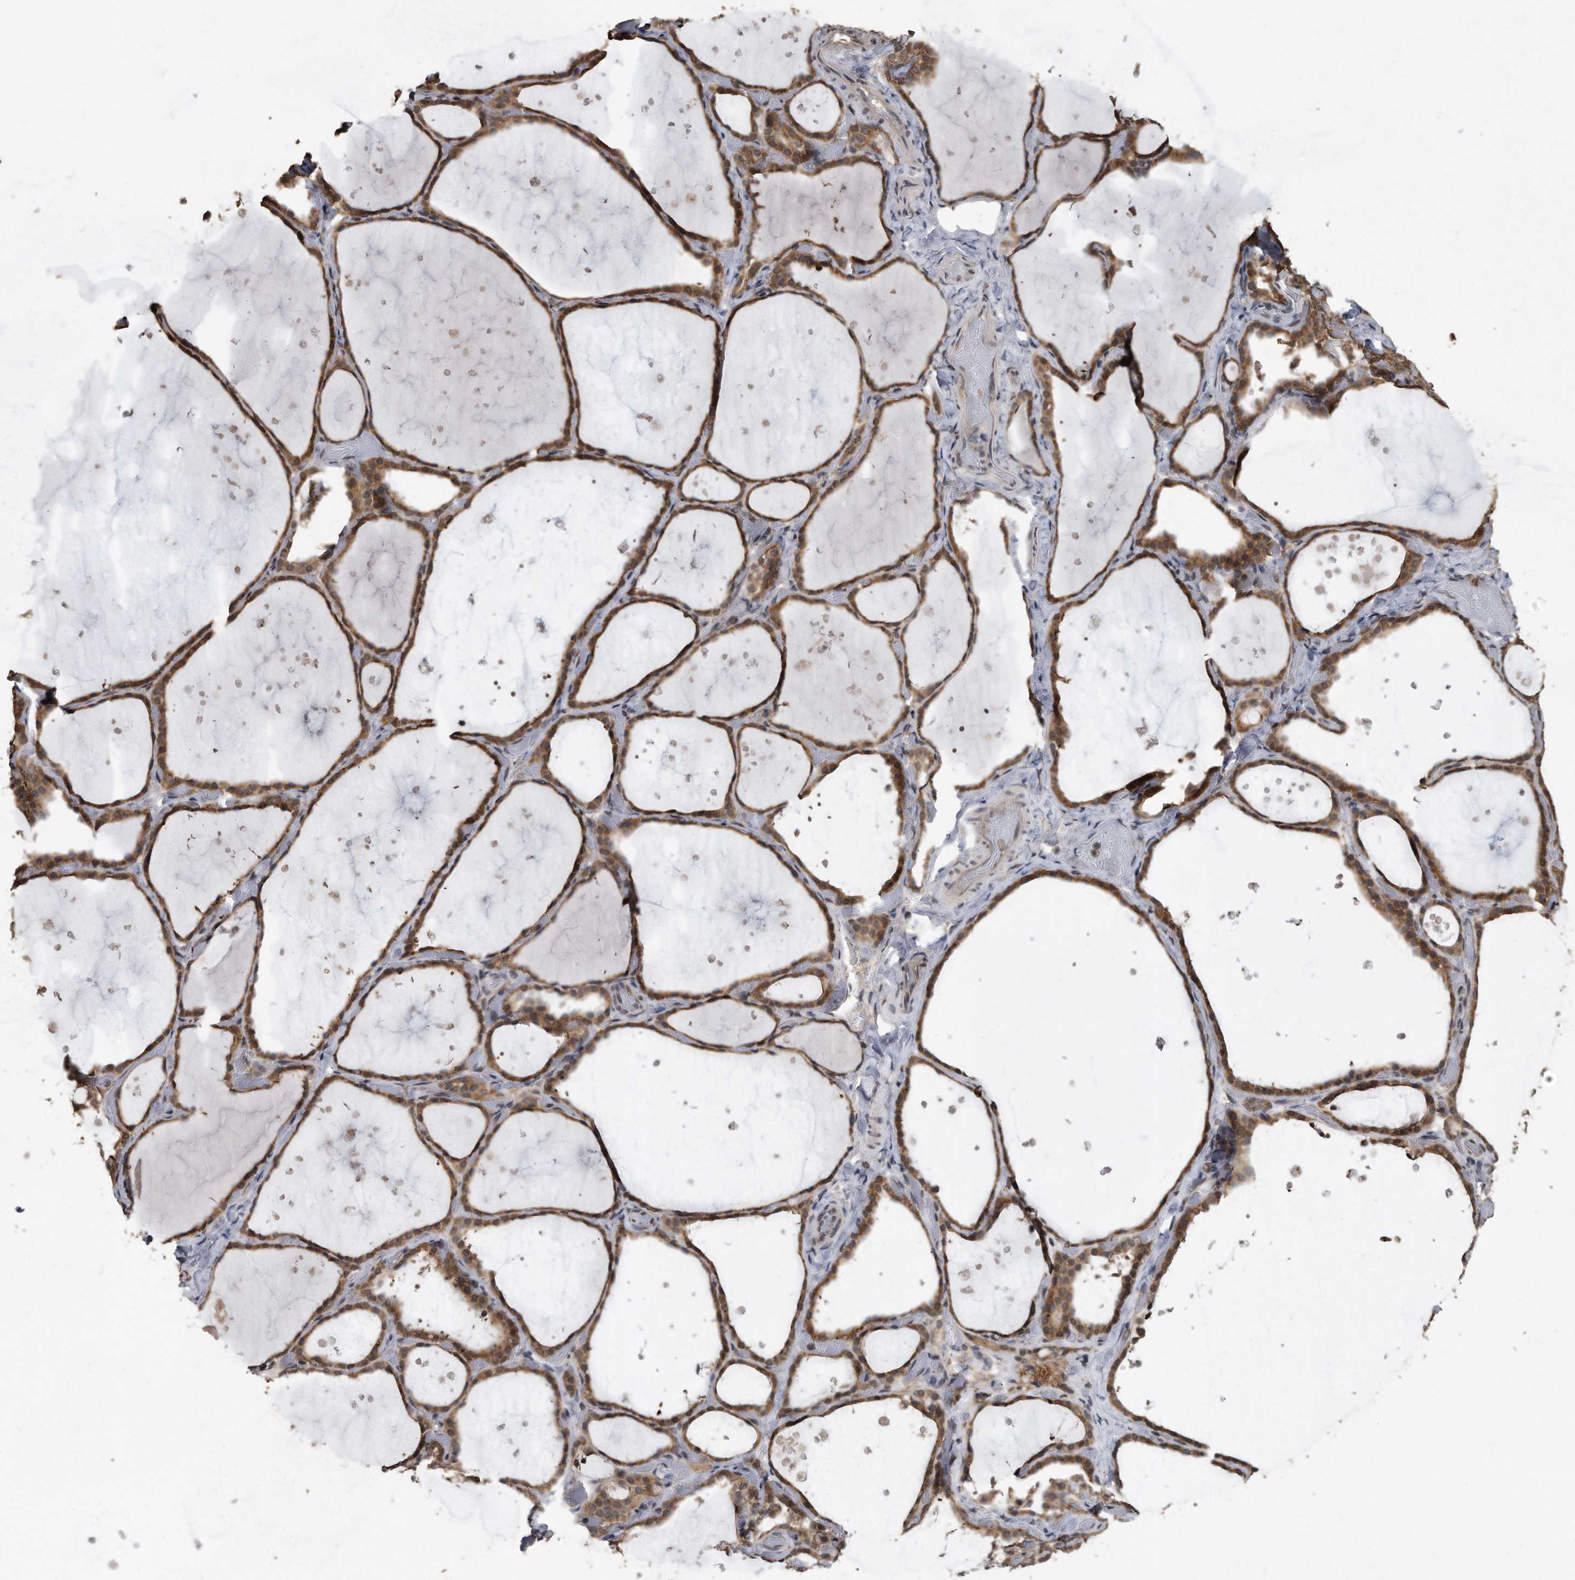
{"staining": {"intensity": "moderate", "quantity": ">75%", "location": "cytoplasmic/membranous"}, "tissue": "thyroid gland", "cell_type": "Glandular cells", "image_type": "normal", "snomed": [{"axis": "morphology", "description": "Normal tissue, NOS"}, {"axis": "topography", "description": "Thyroid gland"}], "caption": "Immunohistochemical staining of benign thyroid gland reveals moderate cytoplasmic/membranous protein expression in approximately >75% of glandular cells.", "gene": "CRYZL1", "patient": {"sex": "female", "age": 44}}